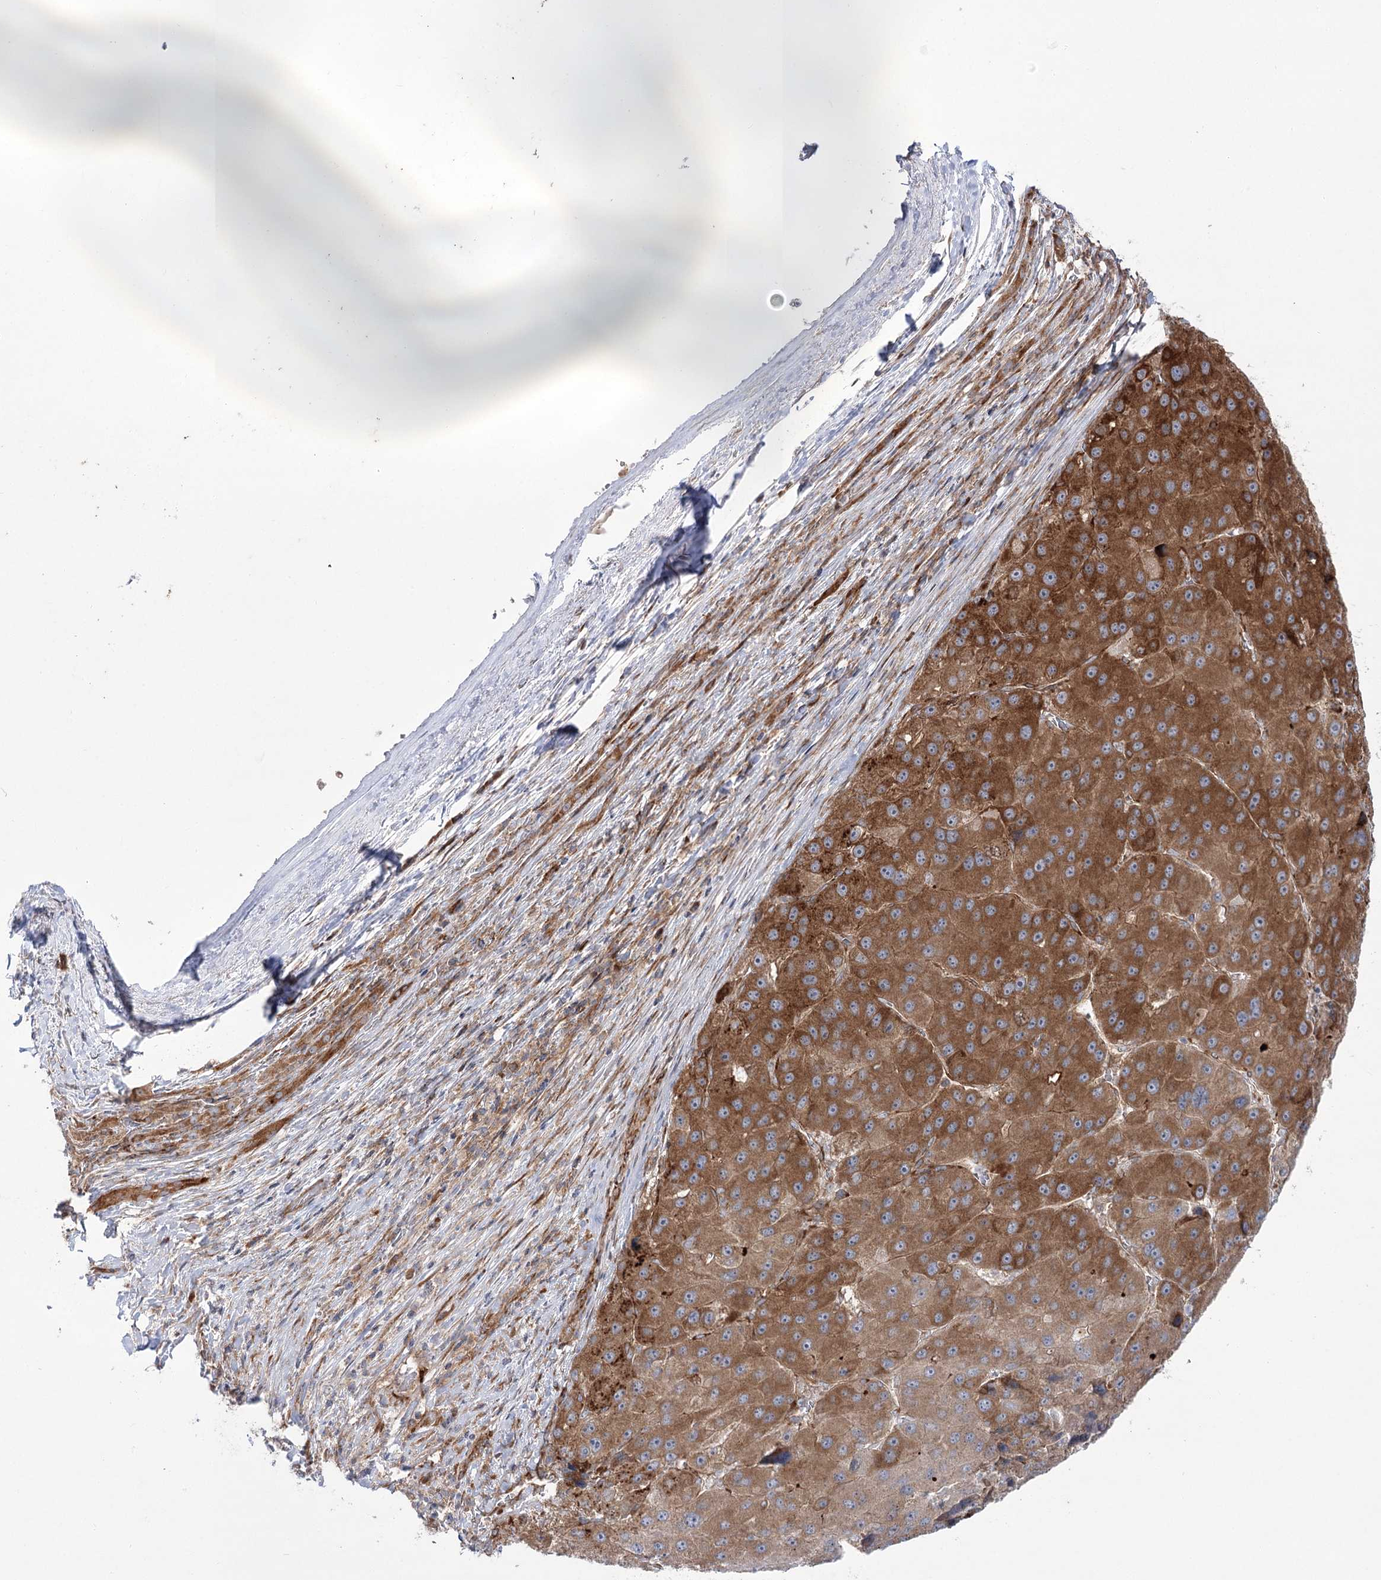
{"staining": {"intensity": "strong", "quantity": ">75%", "location": "cytoplasmic/membranous"}, "tissue": "liver cancer", "cell_type": "Tumor cells", "image_type": "cancer", "snomed": [{"axis": "morphology", "description": "Carcinoma, Hepatocellular, NOS"}, {"axis": "topography", "description": "Liver"}], "caption": "About >75% of tumor cells in liver hepatocellular carcinoma reveal strong cytoplasmic/membranous protein positivity as visualized by brown immunohistochemical staining.", "gene": "VWA2", "patient": {"sex": "female", "age": 73}}